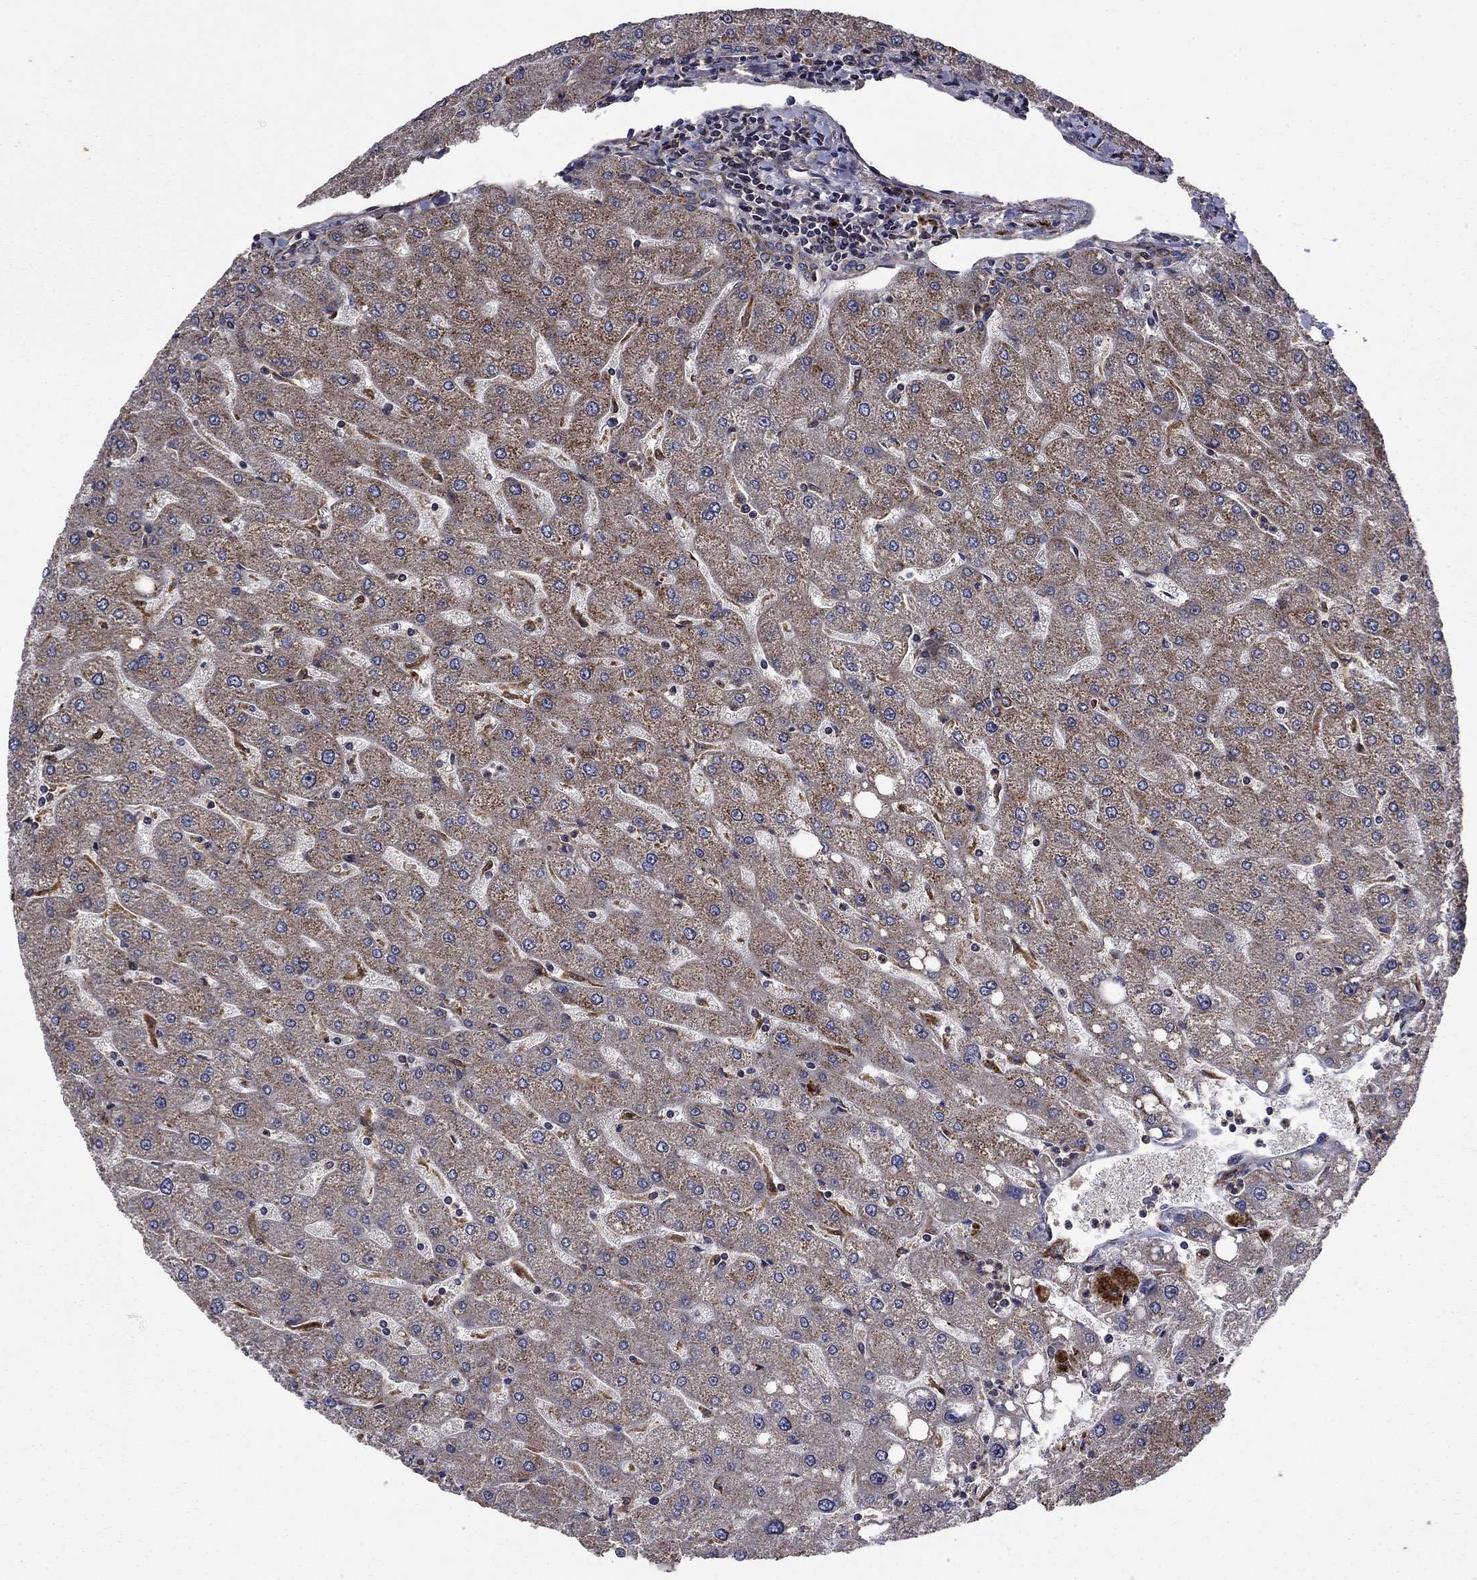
{"staining": {"intensity": "weak", "quantity": ">75%", "location": "cytoplasmic/membranous"}, "tissue": "liver", "cell_type": "Cholangiocytes", "image_type": "normal", "snomed": [{"axis": "morphology", "description": "Normal tissue, NOS"}, {"axis": "topography", "description": "Liver"}], "caption": "Immunohistochemistry (IHC) histopathology image of normal human liver stained for a protein (brown), which demonstrates low levels of weak cytoplasmic/membranous positivity in about >75% of cholangiocytes.", "gene": "AGTPBP1", "patient": {"sex": "male", "age": 67}}